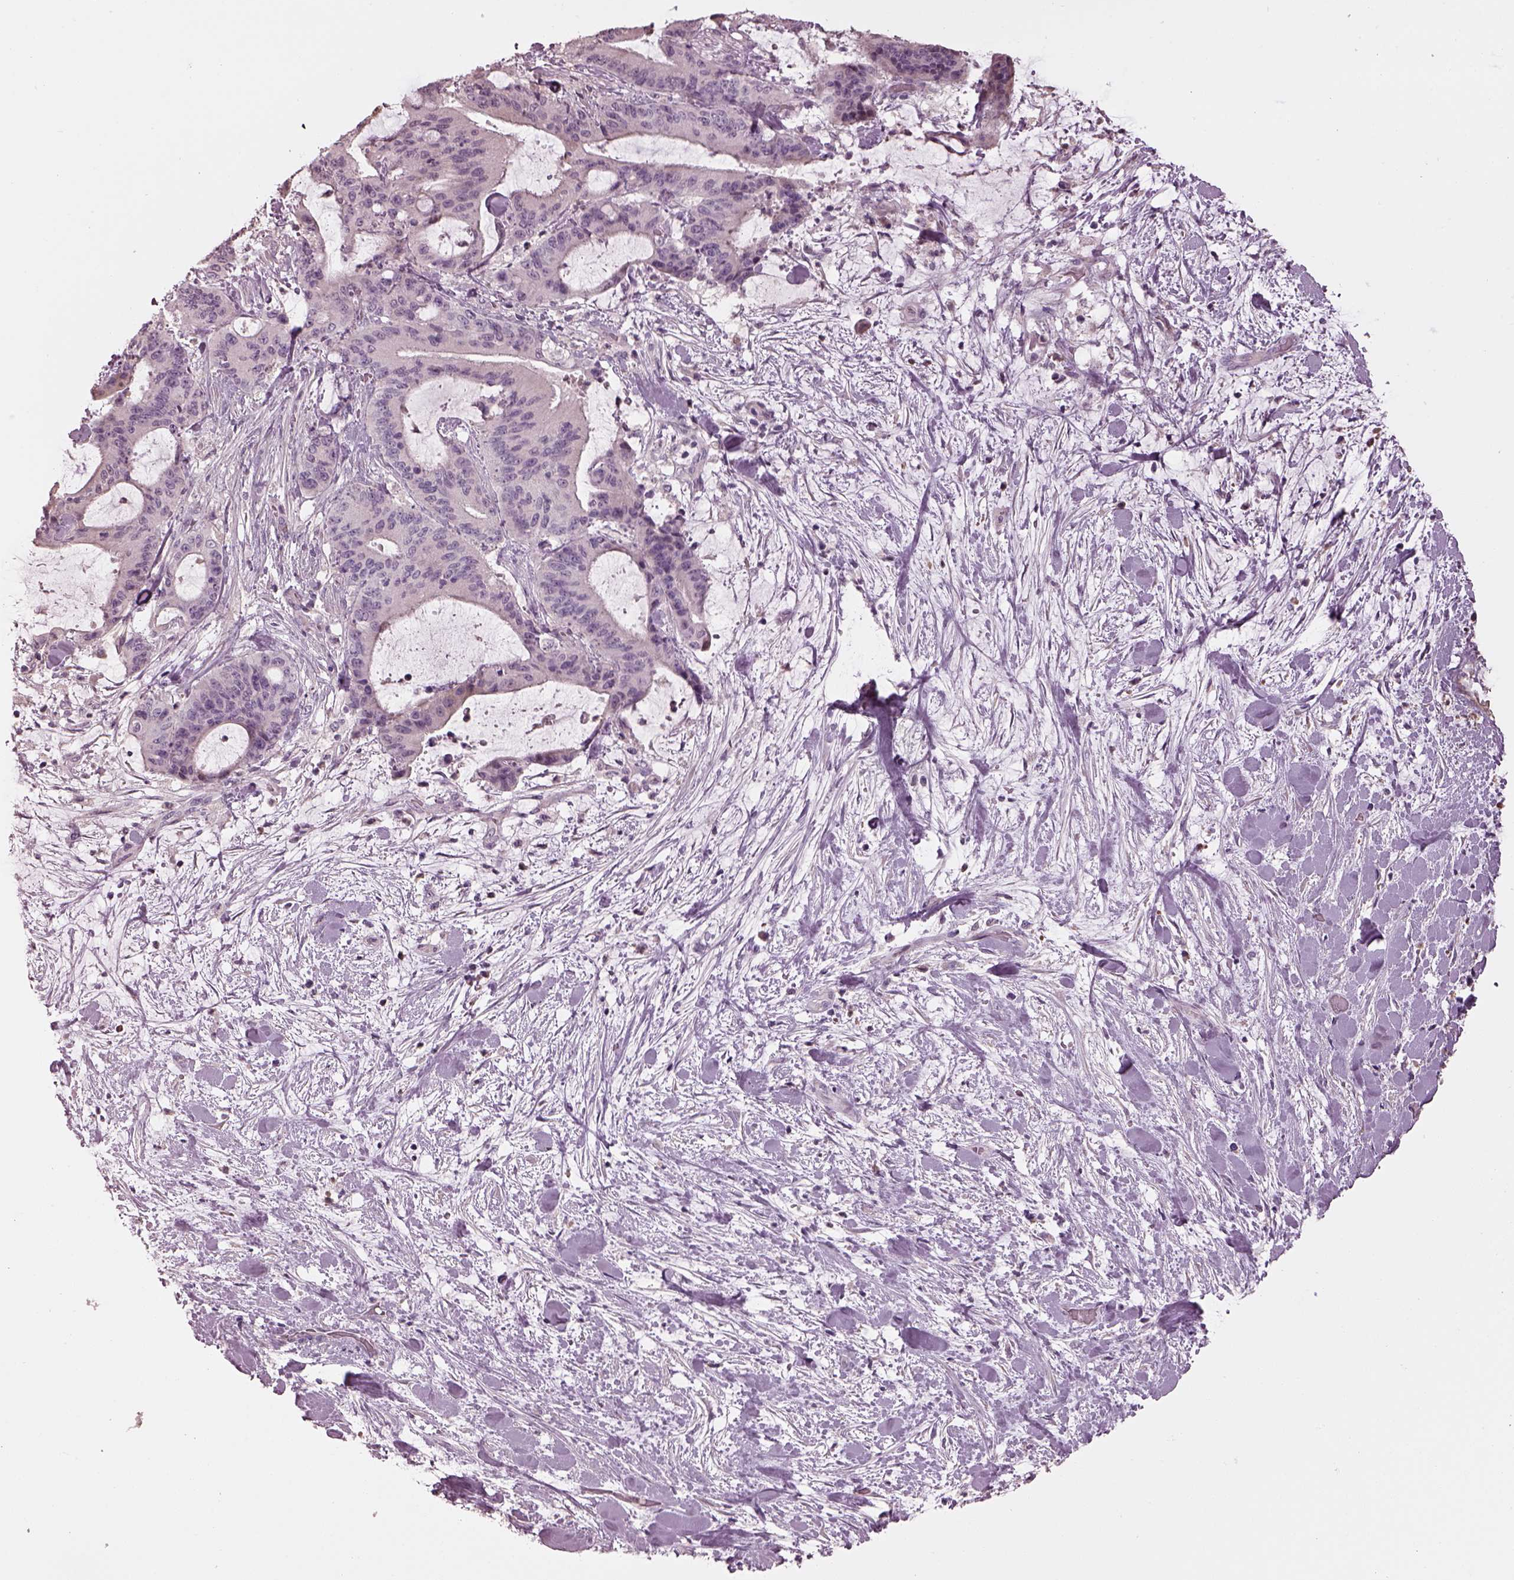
{"staining": {"intensity": "negative", "quantity": "none", "location": "none"}, "tissue": "liver cancer", "cell_type": "Tumor cells", "image_type": "cancer", "snomed": [{"axis": "morphology", "description": "Cholangiocarcinoma"}, {"axis": "topography", "description": "Liver"}], "caption": "IHC of cholangiocarcinoma (liver) reveals no expression in tumor cells.", "gene": "OPTC", "patient": {"sex": "female", "age": 73}}